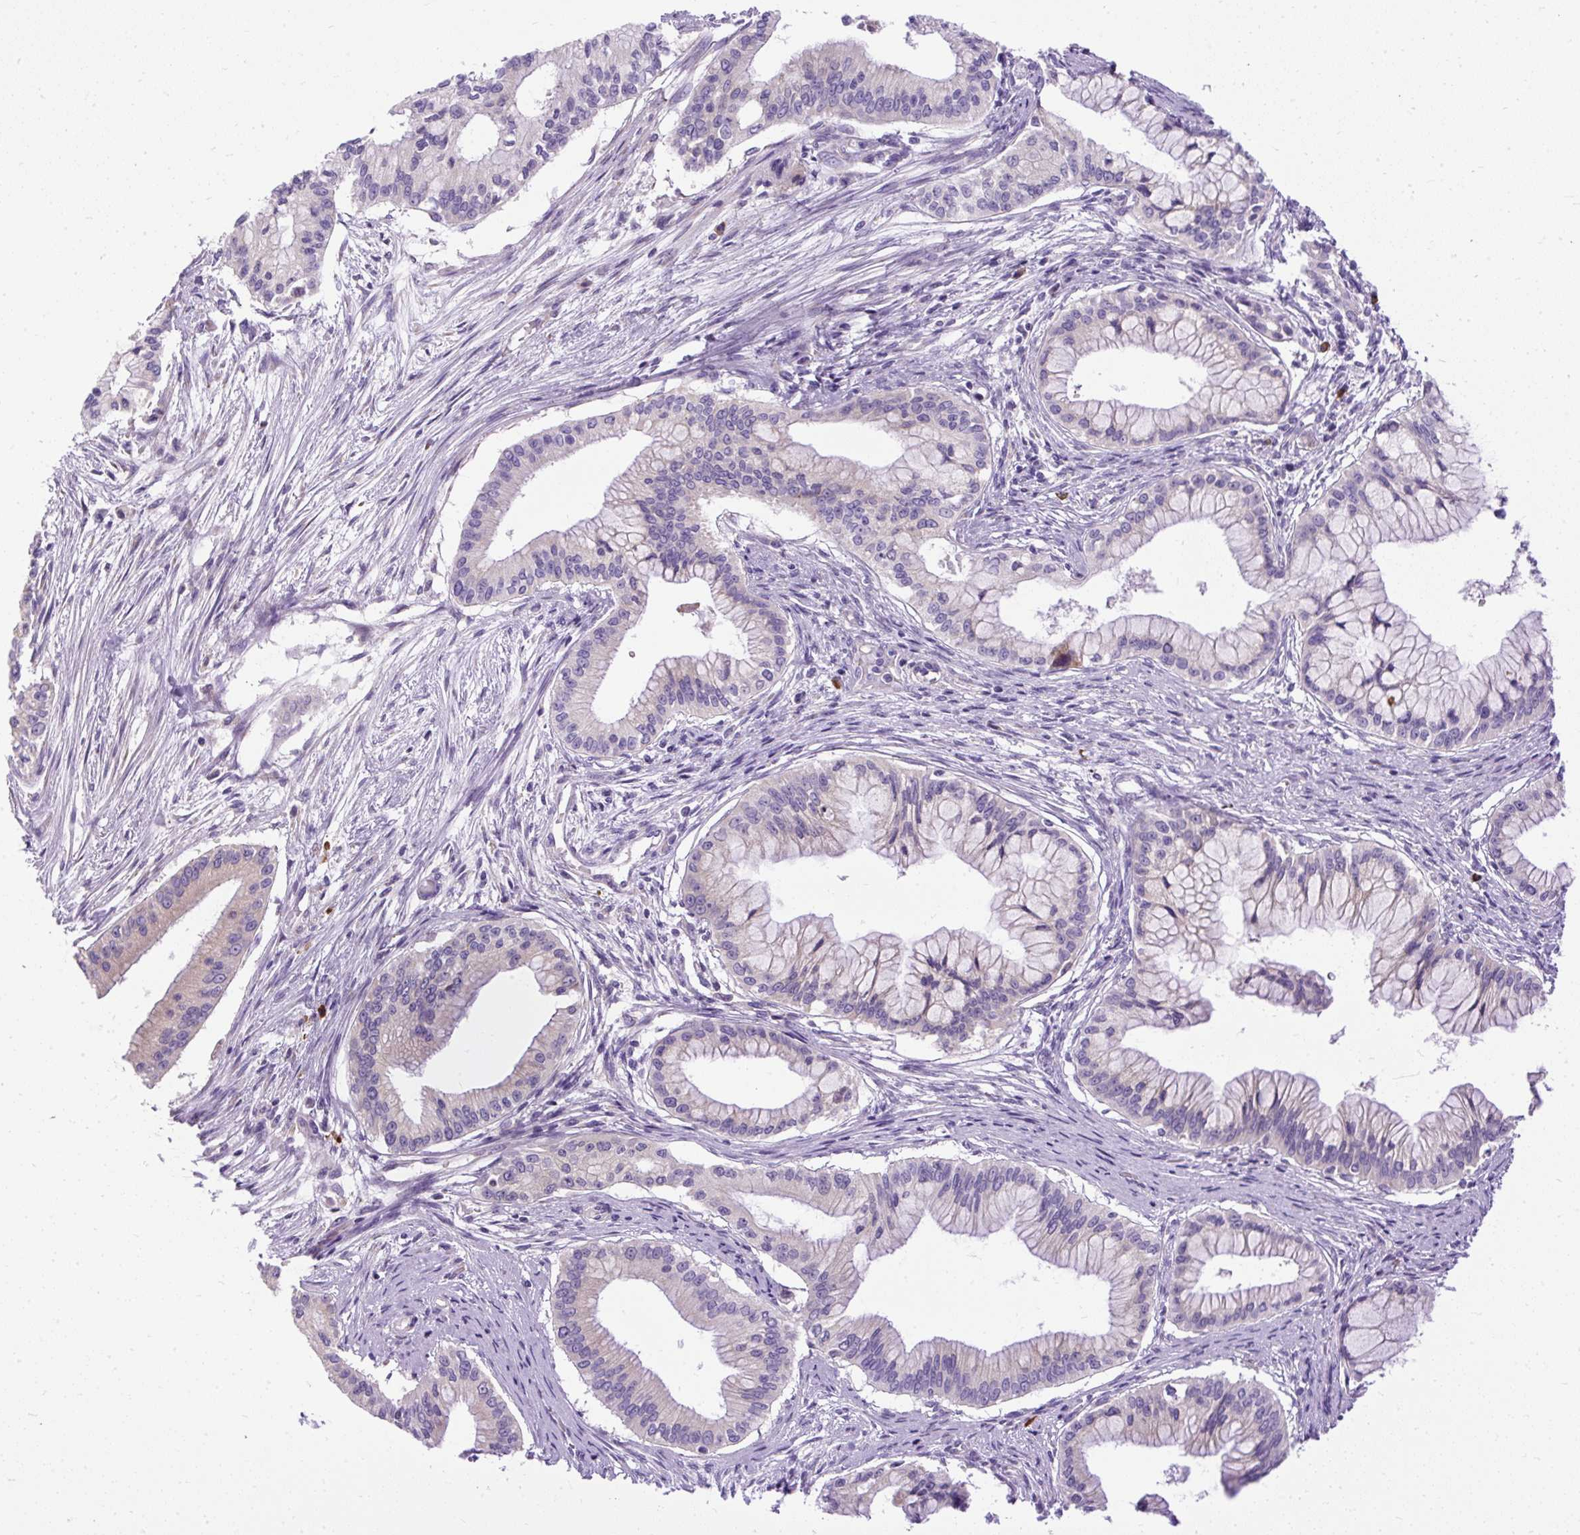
{"staining": {"intensity": "negative", "quantity": "none", "location": "none"}, "tissue": "pancreatic cancer", "cell_type": "Tumor cells", "image_type": "cancer", "snomed": [{"axis": "morphology", "description": "Adenocarcinoma, NOS"}, {"axis": "topography", "description": "Pancreas"}], "caption": "Tumor cells show no significant expression in pancreatic adenocarcinoma.", "gene": "SYBU", "patient": {"sex": "male", "age": 46}}